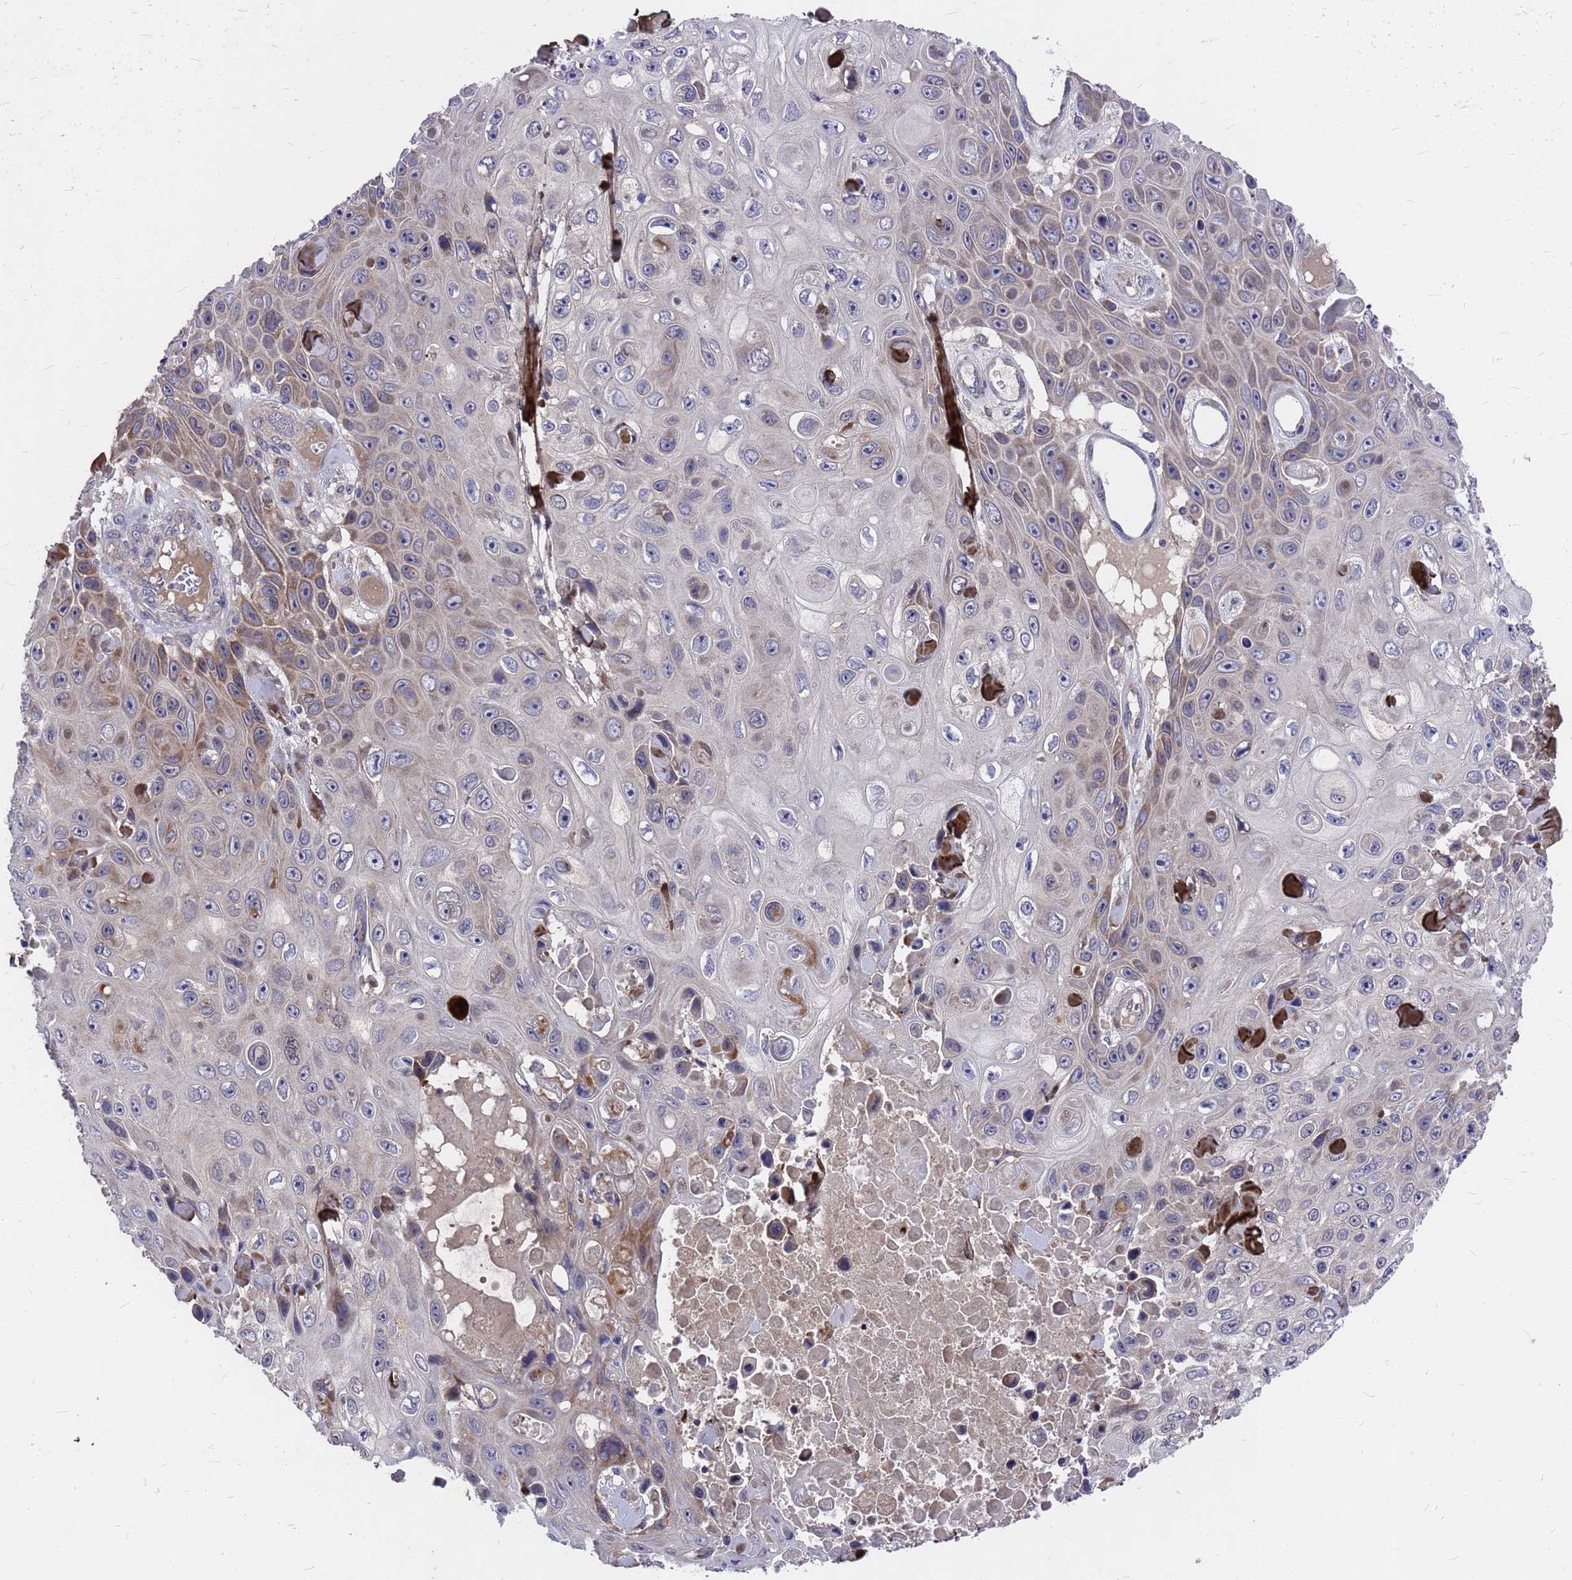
{"staining": {"intensity": "weak", "quantity": "<25%", "location": "cytoplasmic/membranous"}, "tissue": "skin cancer", "cell_type": "Tumor cells", "image_type": "cancer", "snomed": [{"axis": "morphology", "description": "Squamous cell carcinoma, NOS"}, {"axis": "topography", "description": "Skin"}], "caption": "Immunohistochemical staining of squamous cell carcinoma (skin) shows no significant expression in tumor cells. The staining is performed using DAB (3,3'-diaminobenzidine) brown chromogen with nuclei counter-stained in using hematoxylin.", "gene": "ZNF717", "patient": {"sex": "male", "age": 82}}